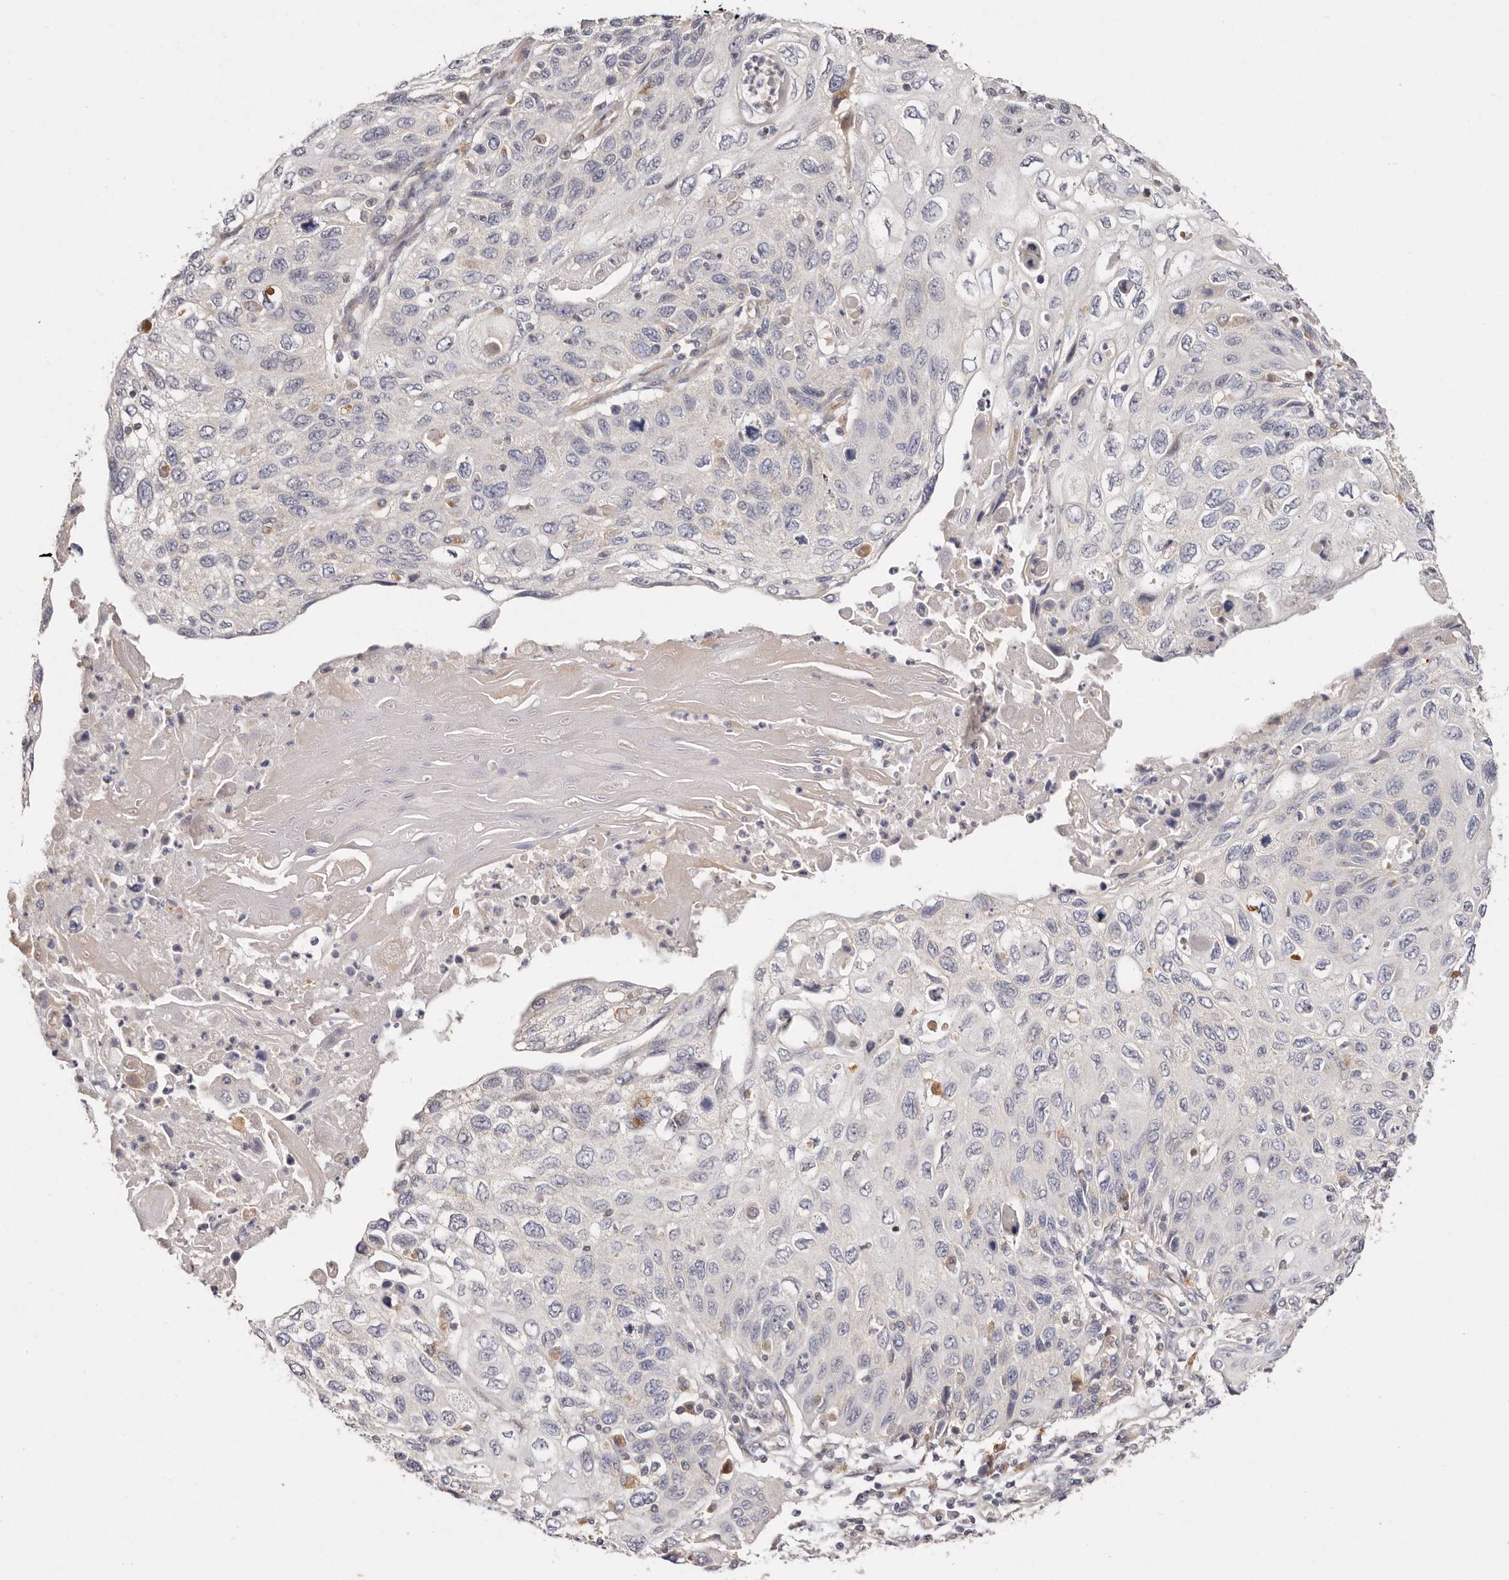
{"staining": {"intensity": "negative", "quantity": "none", "location": "none"}, "tissue": "cervical cancer", "cell_type": "Tumor cells", "image_type": "cancer", "snomed": [{"axis": "morphology", "description": "Squamous cell carcinoma, NOS"}, {"axis": "topography", "description": "Cervix"}], "caption": "Image shows no protein expression in tumor cells of cervical squamous cell carcinoma tissue.", "gene": "THBS3", "patient": {"sex": "female", "age": 70}}